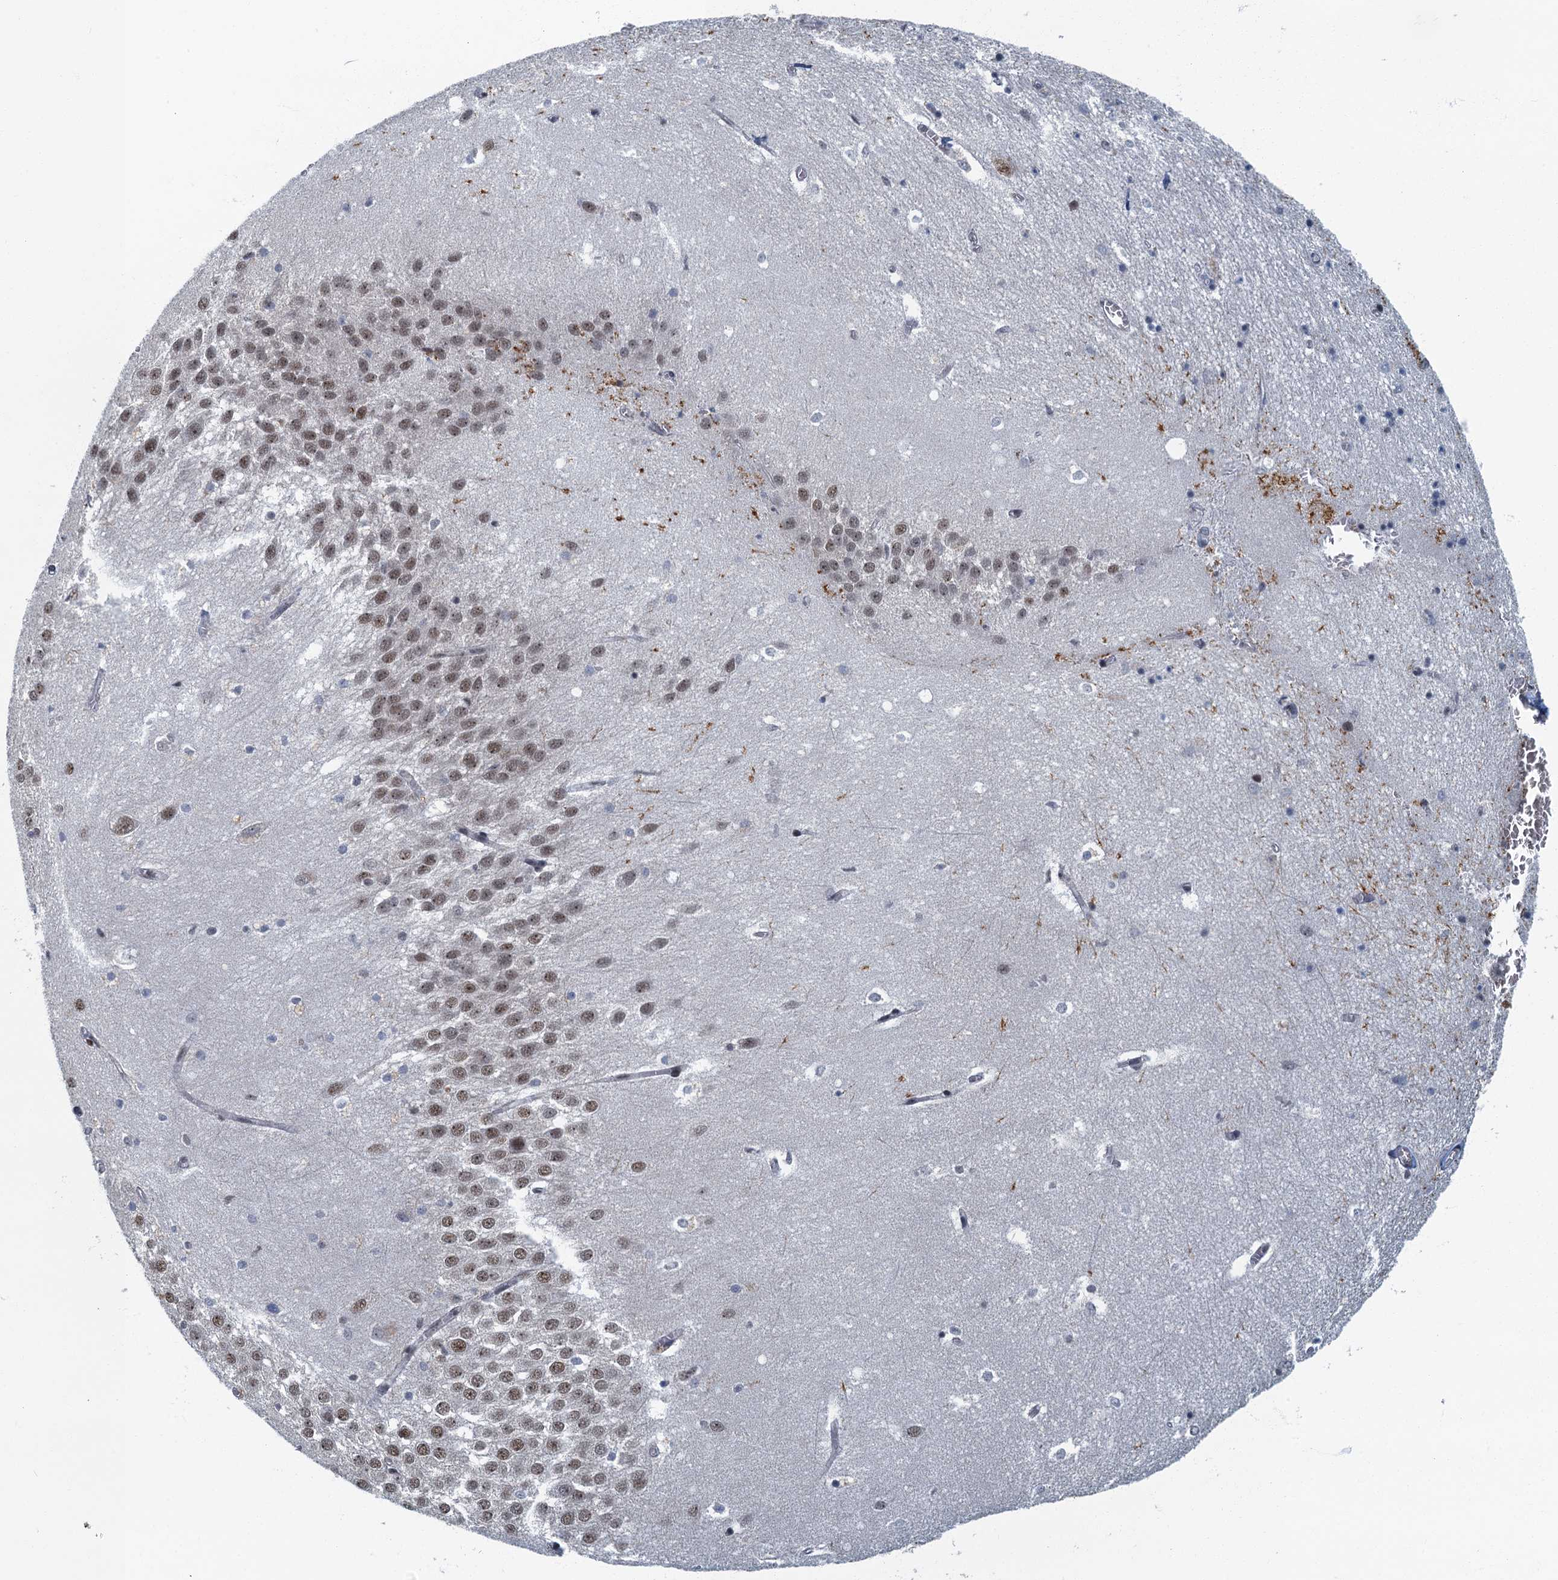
{"staining": {"intensity": "negative", "quantity": "none", "location": "none"}, "tissue": "hippocampus", "cell_type": "Glial cells", "image_type": "normal", "snomed": [{"axis": "morphology", "description": "Normal tissue, NOS"}, {"axis": "topography", "description": "Hippocampus"}], "caption": "This is an immunohistochemistry (IHC) histopathology image of unremarkable human hippocampus. There is no staining in glial cells.", "gene": "GADL1", "patient": {"sex": "female", "age": 64}}